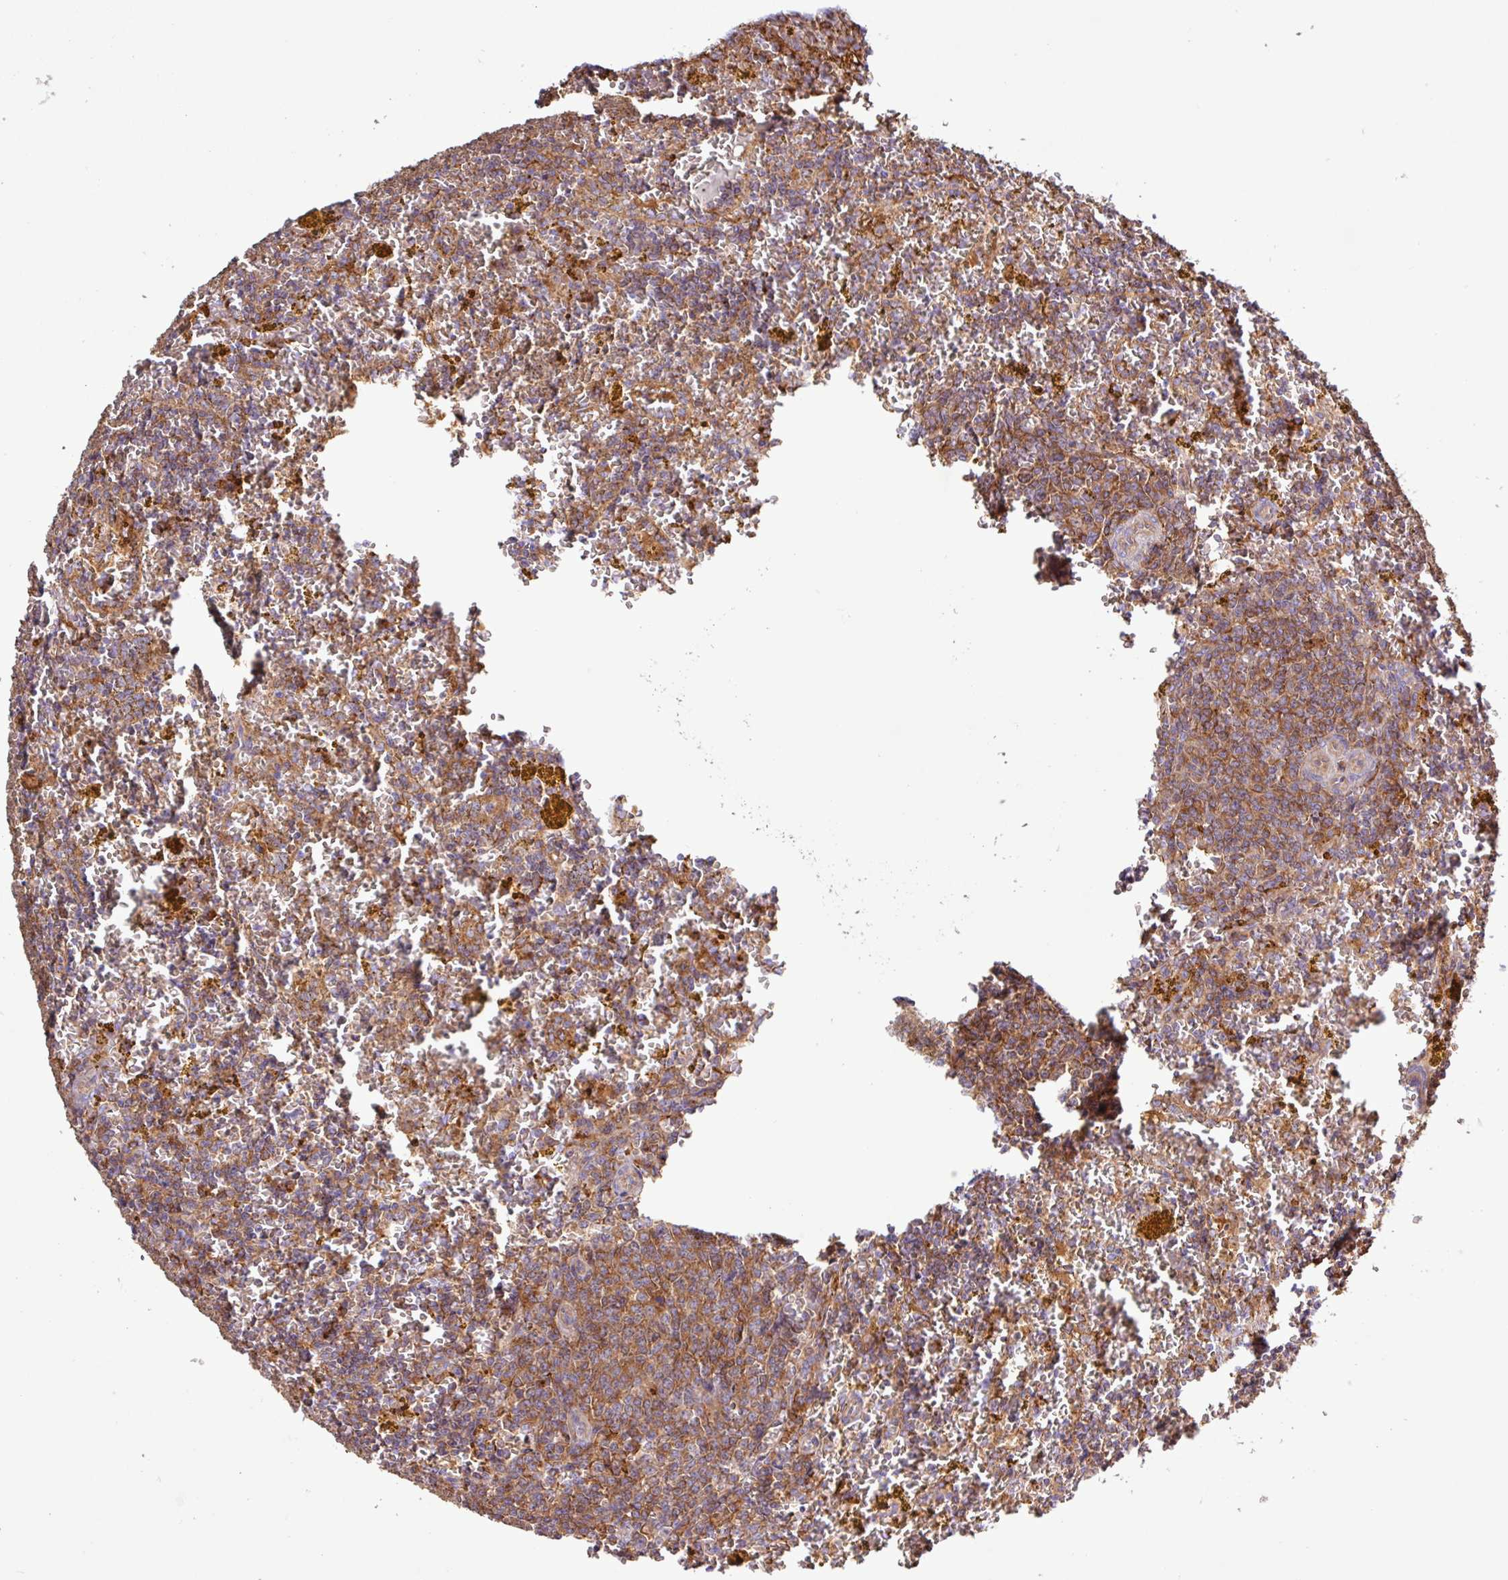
{"staining": {"intensity": "moderate", "quantity": ">75%", "location": "cytoplasmic/membranous"}, "tissue": "lymphoma", "cell_type": "Tumor cells", "image_type": "cancer", "snomed": [{"axis": "morphology", "description": "Malignant lymphoma, non-Hodgkin's type, Low grade"}, {"axis": "topography", "description": "Spleen"}, {"axis": "topography", "description": "Lymph node"}], "caption": "Low-grade malignant lymphoma, non-Hodgkin's type tissue exhibits moderate cytoplasmic/membranous positivity in approximately >75% of tumor cells Nuclei are stained in blue.", "gene": "ACTR3", "patient": {"sex": "female", "age": 66}}